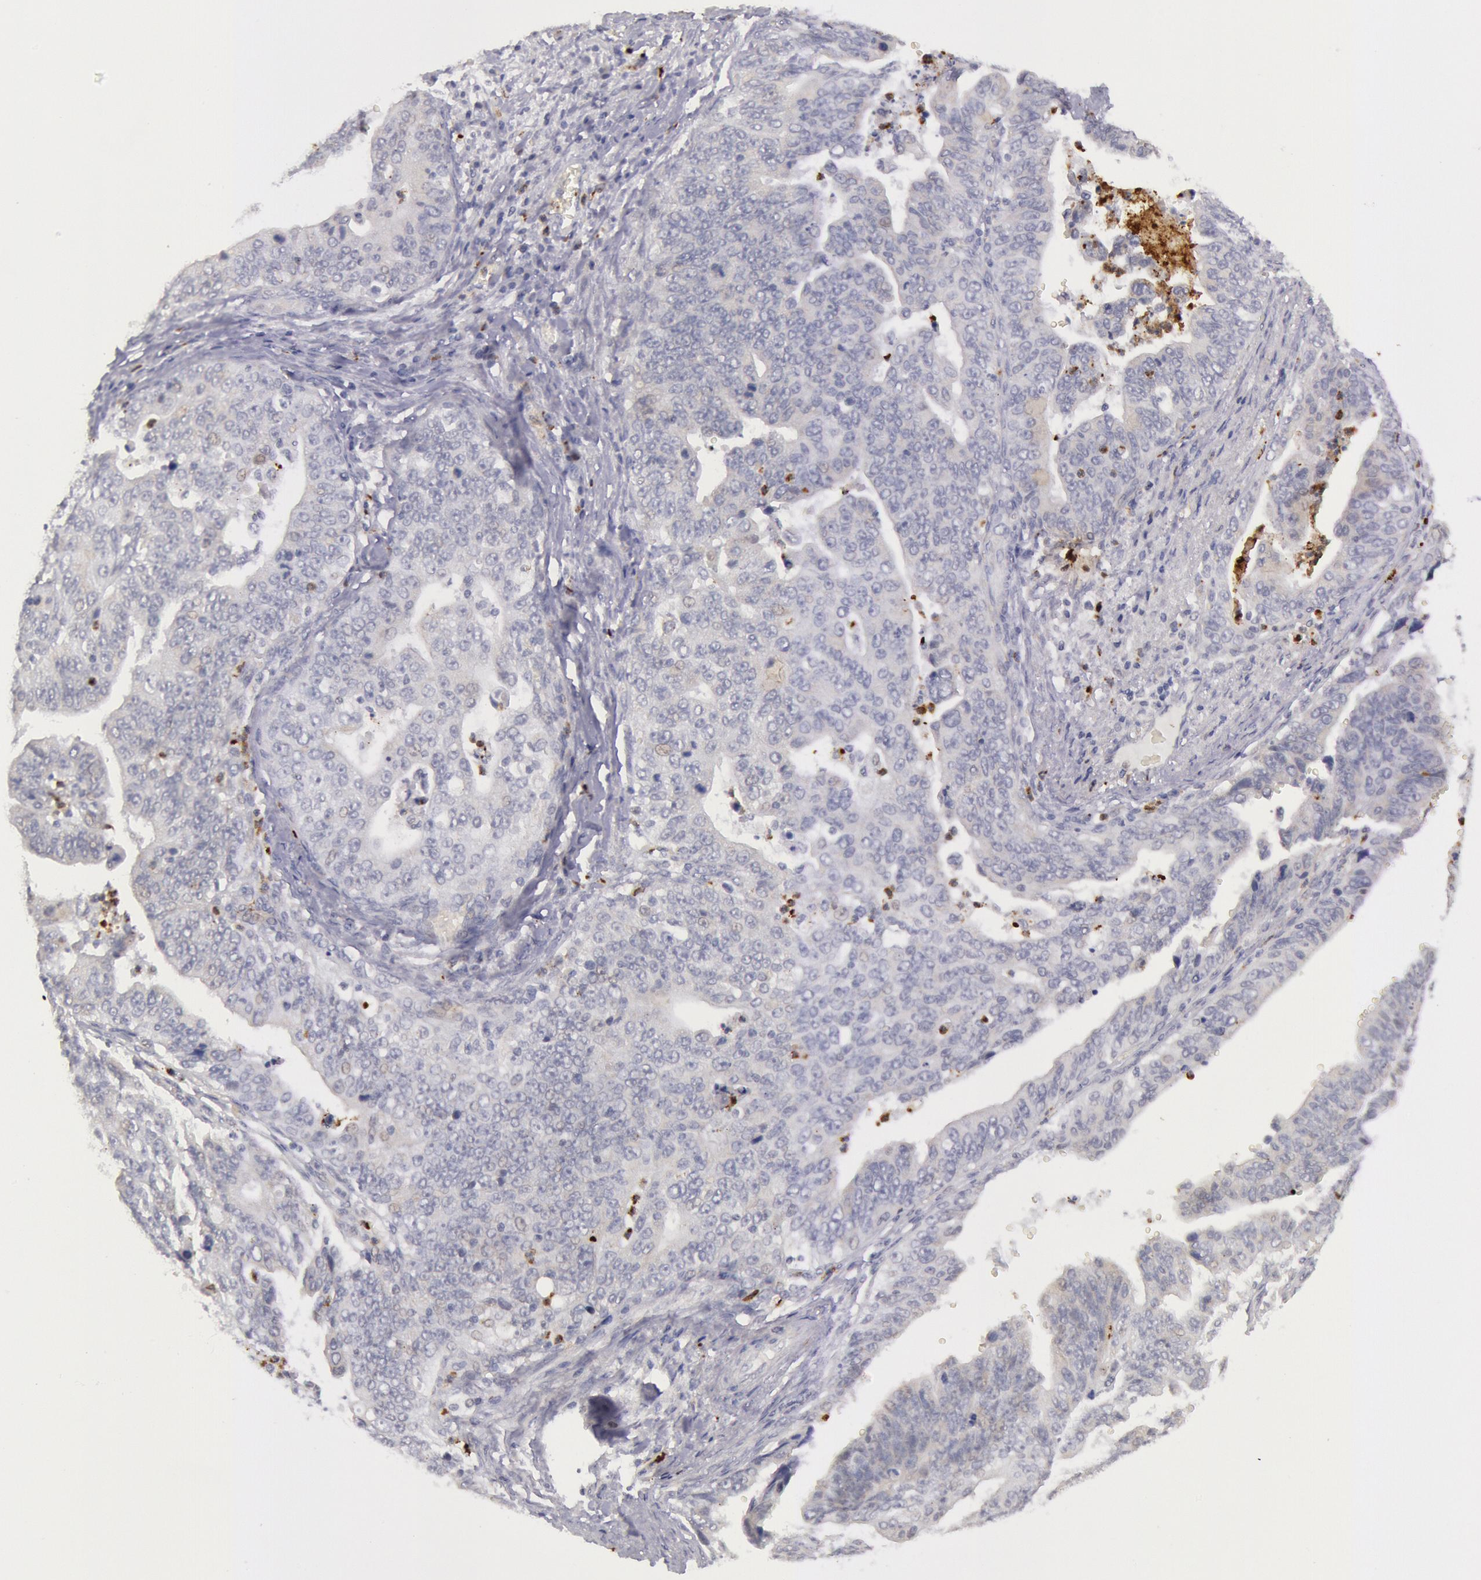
{"staining": {"intensity": "negative", "quantity": "none", "location": "none"}, "tissue": "stomach cancer", "cell_type": "Tumor cells", "image_type": "cancer", "snomed": [{"axis": "morphology", "description": "Adenocarcinoma, NOS"}, {"axis": "topography", "description": "Stomach, upper"}], "caption": "Tumor cells show no significant protein positivity in adenocarcinoma (stomach).", "gene": "KDM6A", "patient": {"sex": "female", "age": 50}}